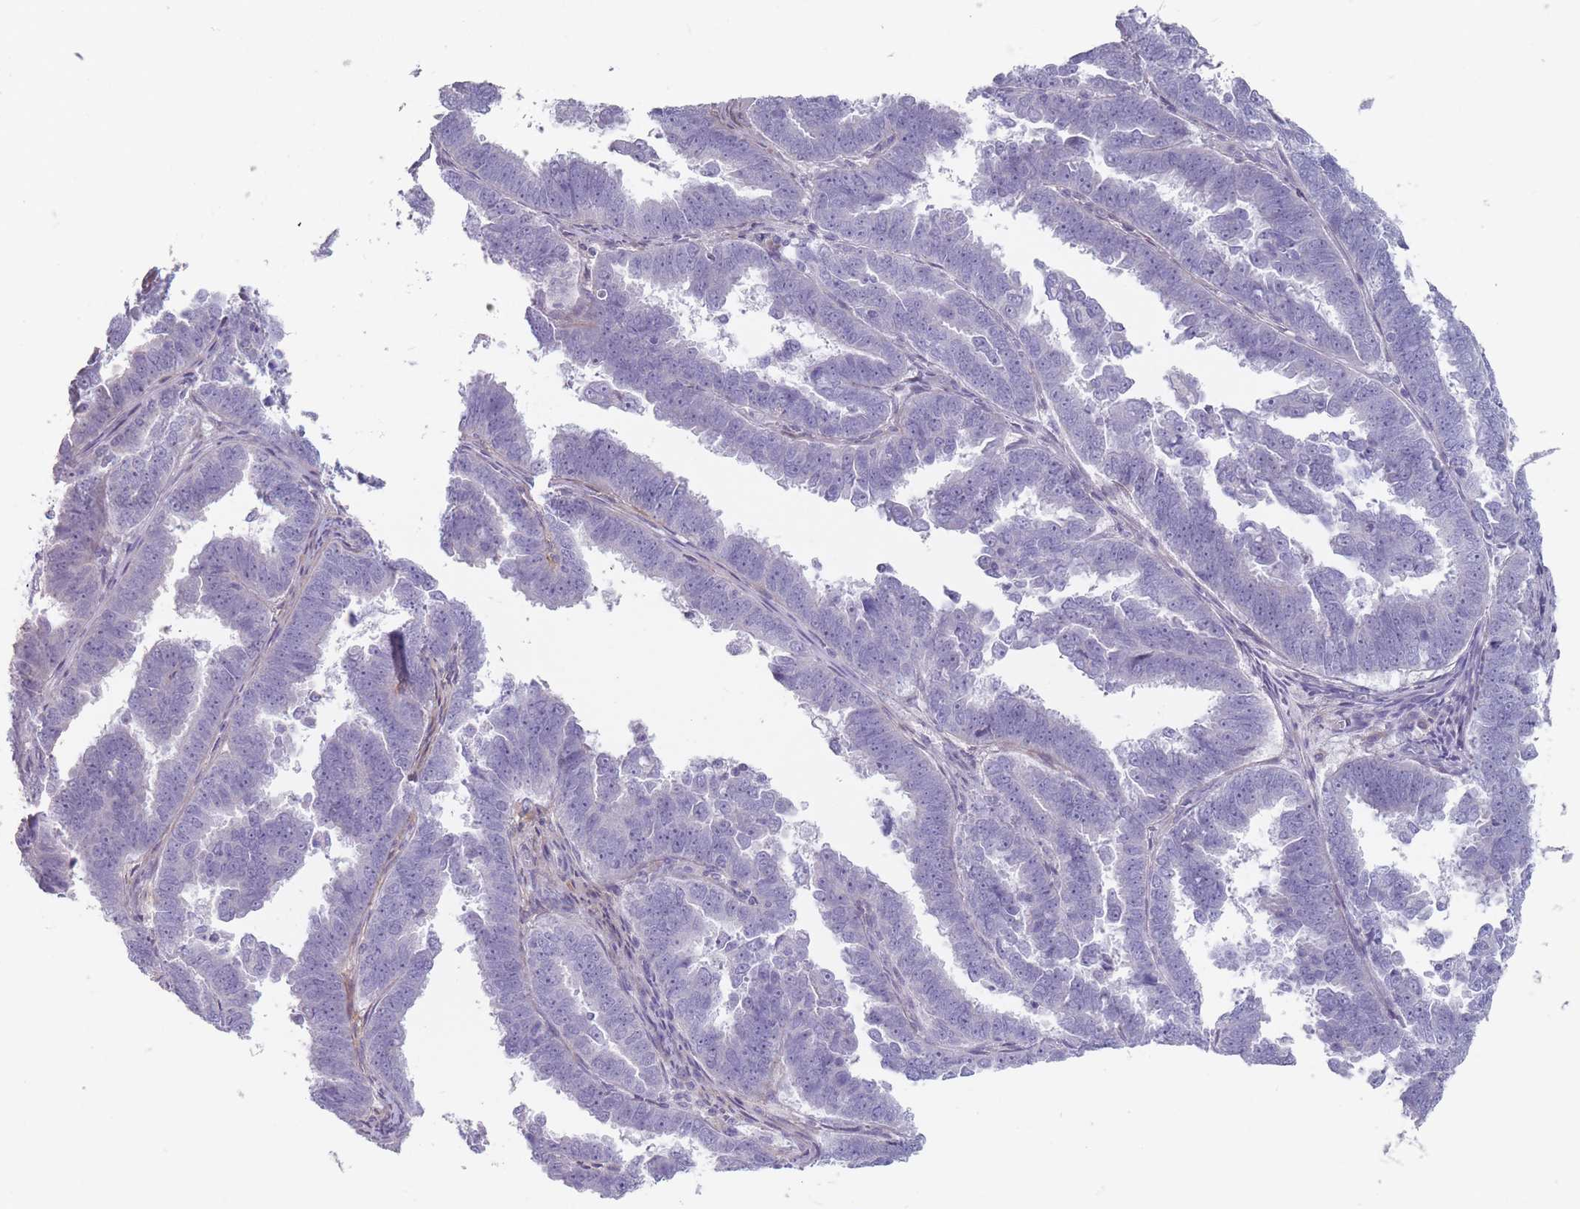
{"staining": {"intensity": "negative", "quantity": "none", "location": "none"}, "tissue": "endometrial cancer", "cell_type": "Tumor cells", "image_type": "cancer", "snomed": [{"axis": "morphology", "description": "Adenocarcinoma, NOS"}, {"axis": "topography", "description": "Endometrium"}], "caption": "Endometrial cancer was stained to show a protein in brown. There is no significant expression in tumor cells. Brightfield microscopy of immunohistochemistry (IHC) stained with DAB (brown) and hematoxylin (blue), captured at high magnification.", "gene": "PAIP2B", "patient": {"sex": "female", "age": 75}}